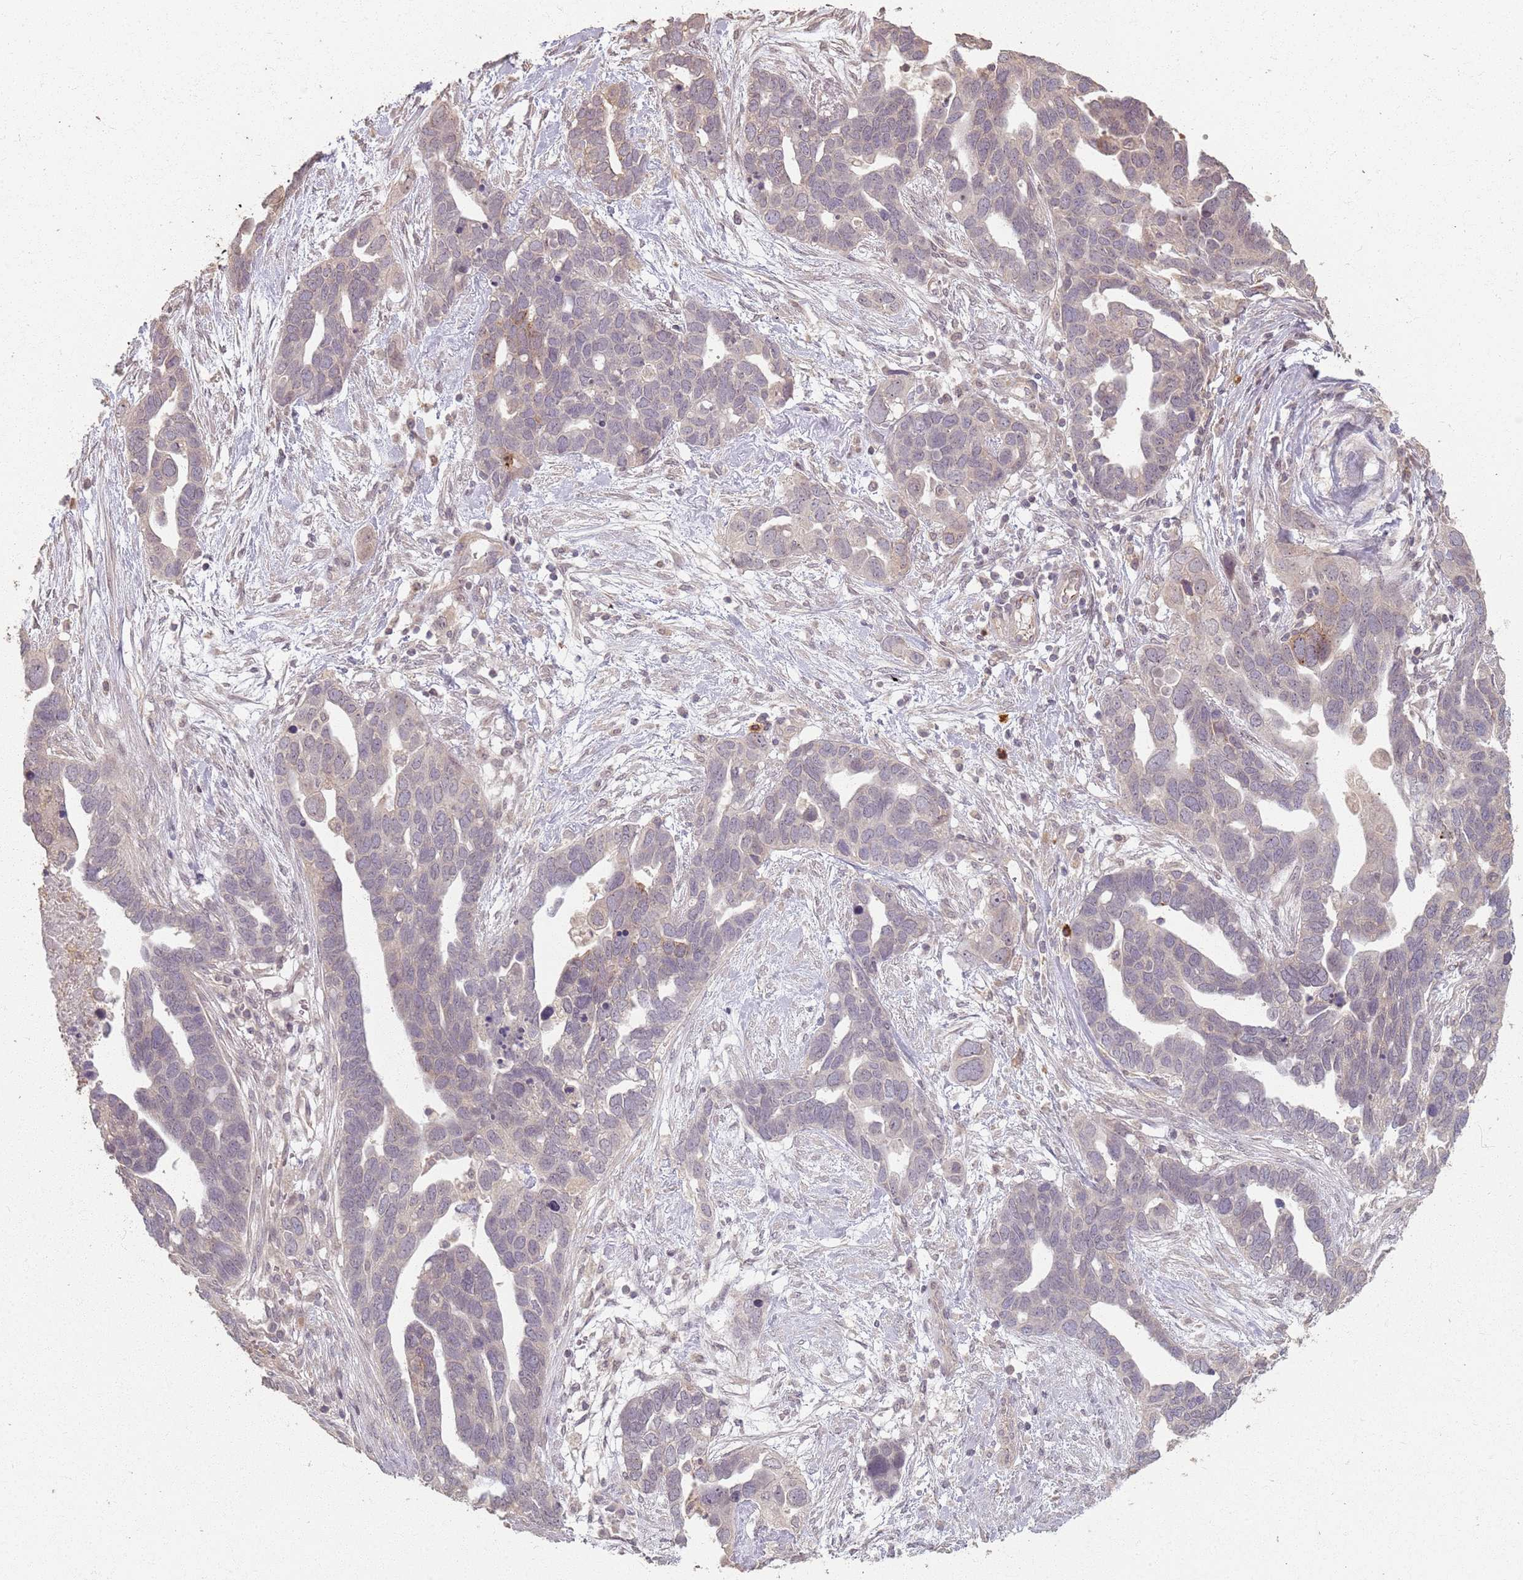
{"staining": {"intensity": "weak", "quantity": "<25%", "location": "cytoplasmic/membranous"}, "tissue": "ovarian cancer", "cell_type": "Tumor cells", "image_type": "cancer", "snomed": [{"axis": "morphology", "description": "Cystadenocarcinoma, serous, NOS"}, {"axis": "topography", "description": "Ovary"}], "caption": "Serous cystadenocarcinoma (ovarian) was stained to show a protein in brown. There is no significant positivity in tumor cells. Brightfield microscopy of IHC stained with DAB (brown) and hematoxylin (blue), captured at high magnification.", "gene": "CCDC168", "patient": {"sex": "female", "age": 54}}